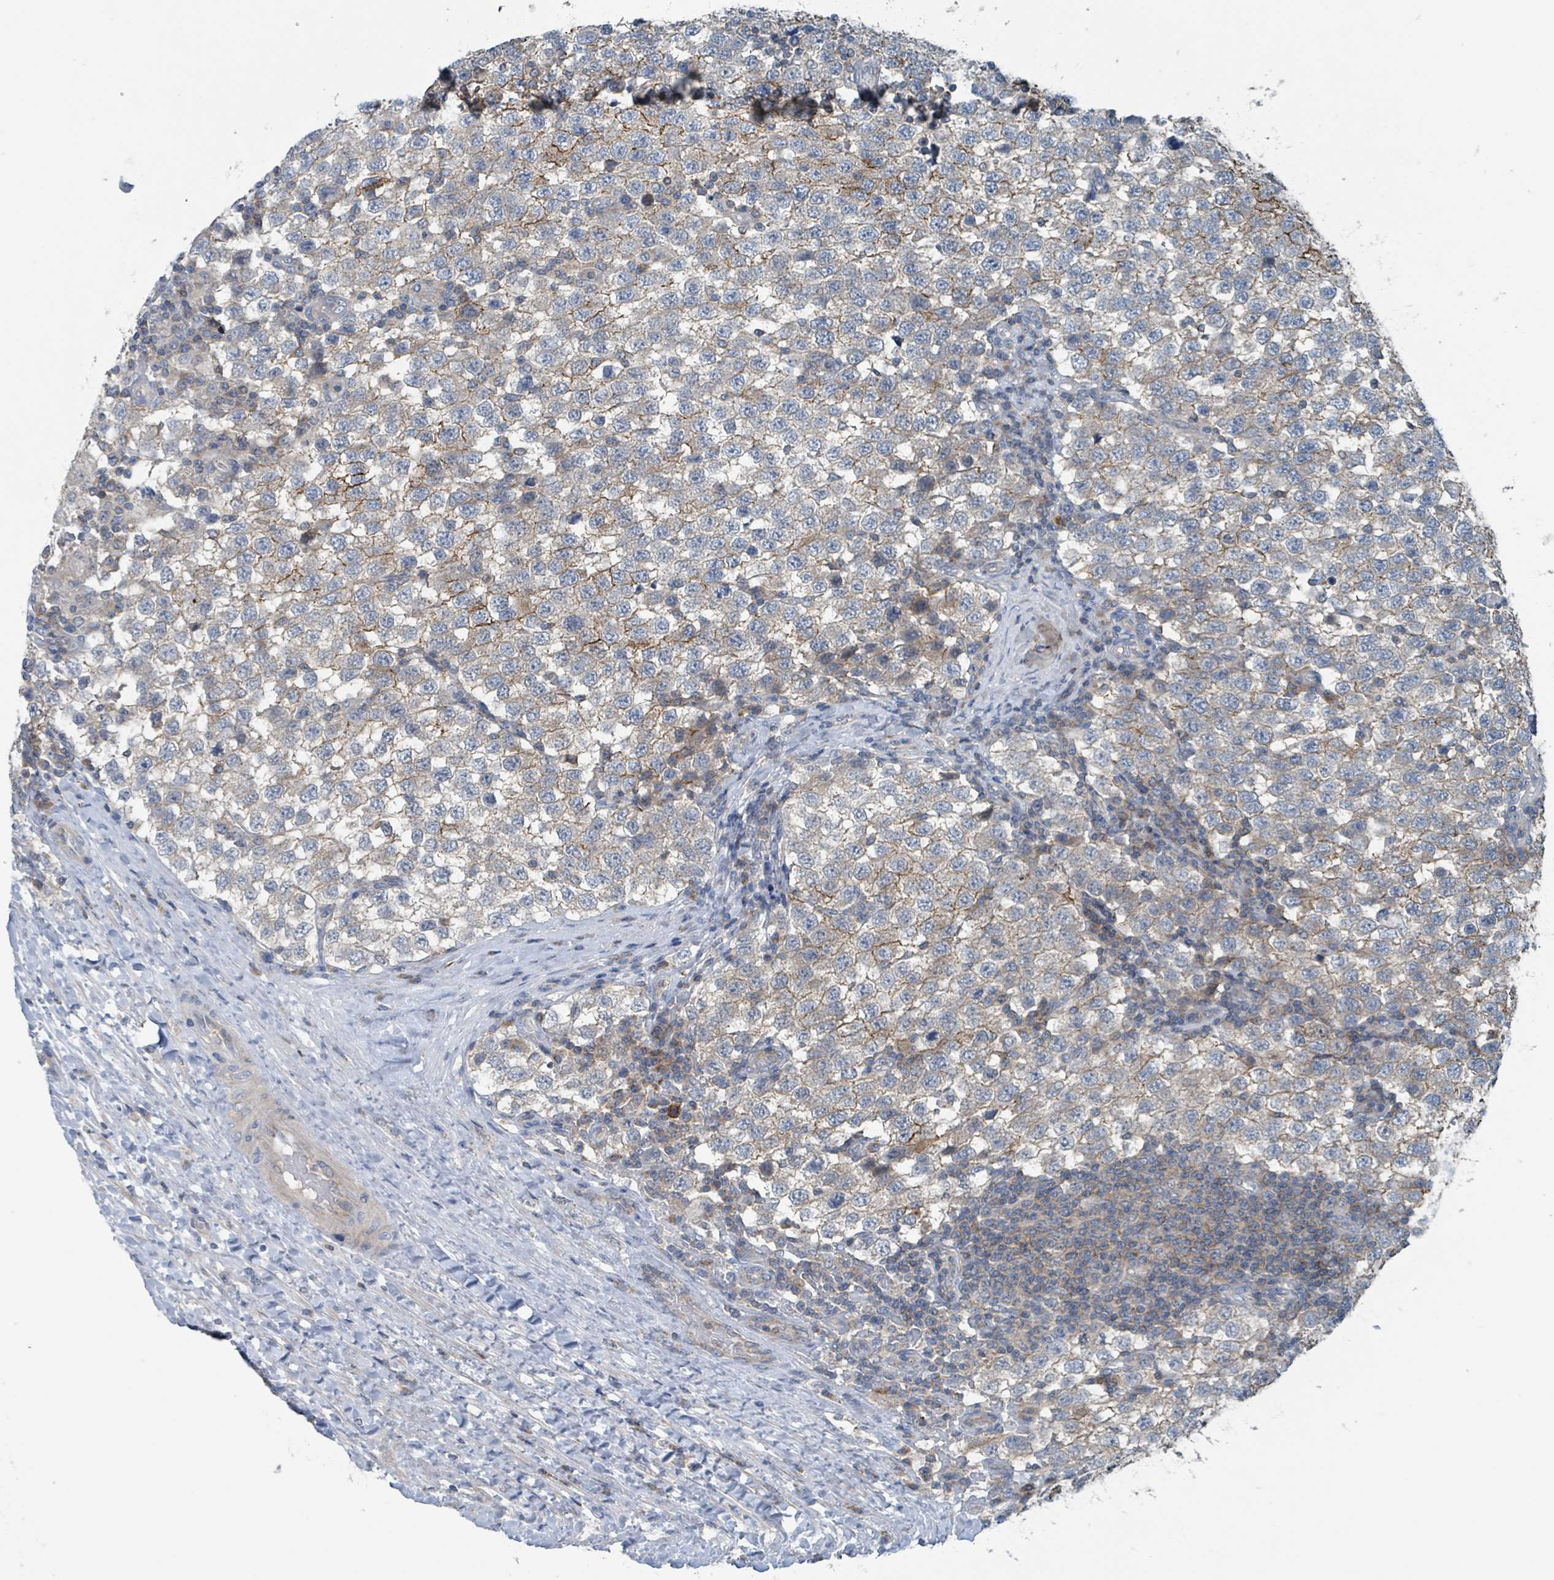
{"staining": {"intensity": "strong", "quantity": "<25%", "location": "cytoplasmic/membranous"}, "tissue": "testis cancer", "cell_type": "Tumor cells", "image_type": "cancer", "snomed": [{"axis": "morphology", "description": "Seminoma, NOS"}, {"axis": "topography", "description": "Testis"}], "caption": "Immunohistochemistry of testis seminoma demonstrates medium levels of strong cytoplasmic/membranous staining in about <25% of tumor cells. Nuclei are stained in blue.", "gene": "ACBD4", "patient": {"sex": "male", "age": 34}}